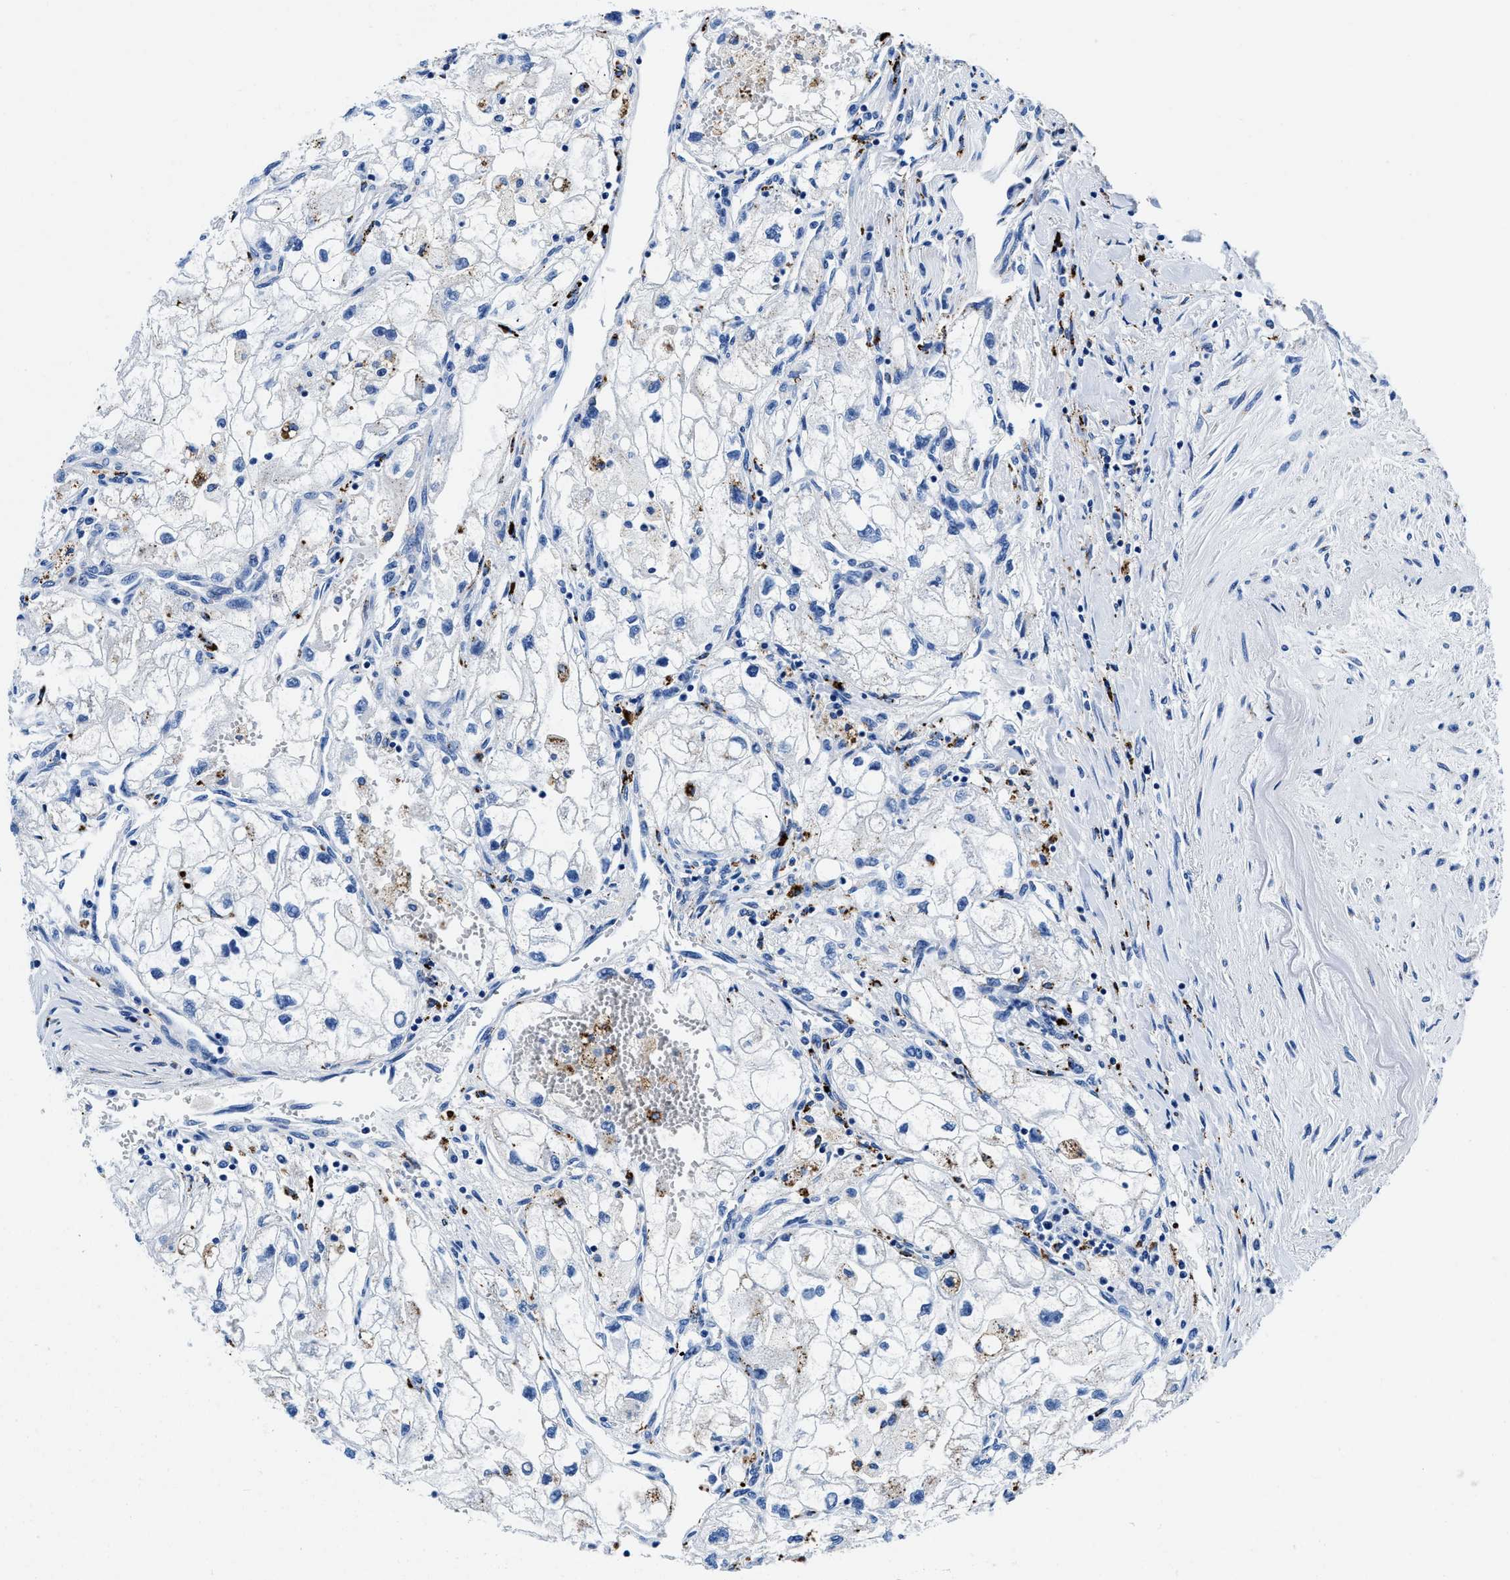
{"staining": {"intensity": "negative", "quantity": "none", "location": "none"}, "tissue": "renal cancer", "cell_type": "Tumor cells", "image_type": "cancer", "snomed": [{"axis": "morphology", "description": "Adenocarcinoma, NOS"}, {"axis": "topography", "description": "Kidney"}], "caption": "The photomicrograph exhibits no staining of tumor cells in renal cancer (adenocarcinoma).", "gene": "OR14K1", "patient": {"sex": "female", "age": 70}}